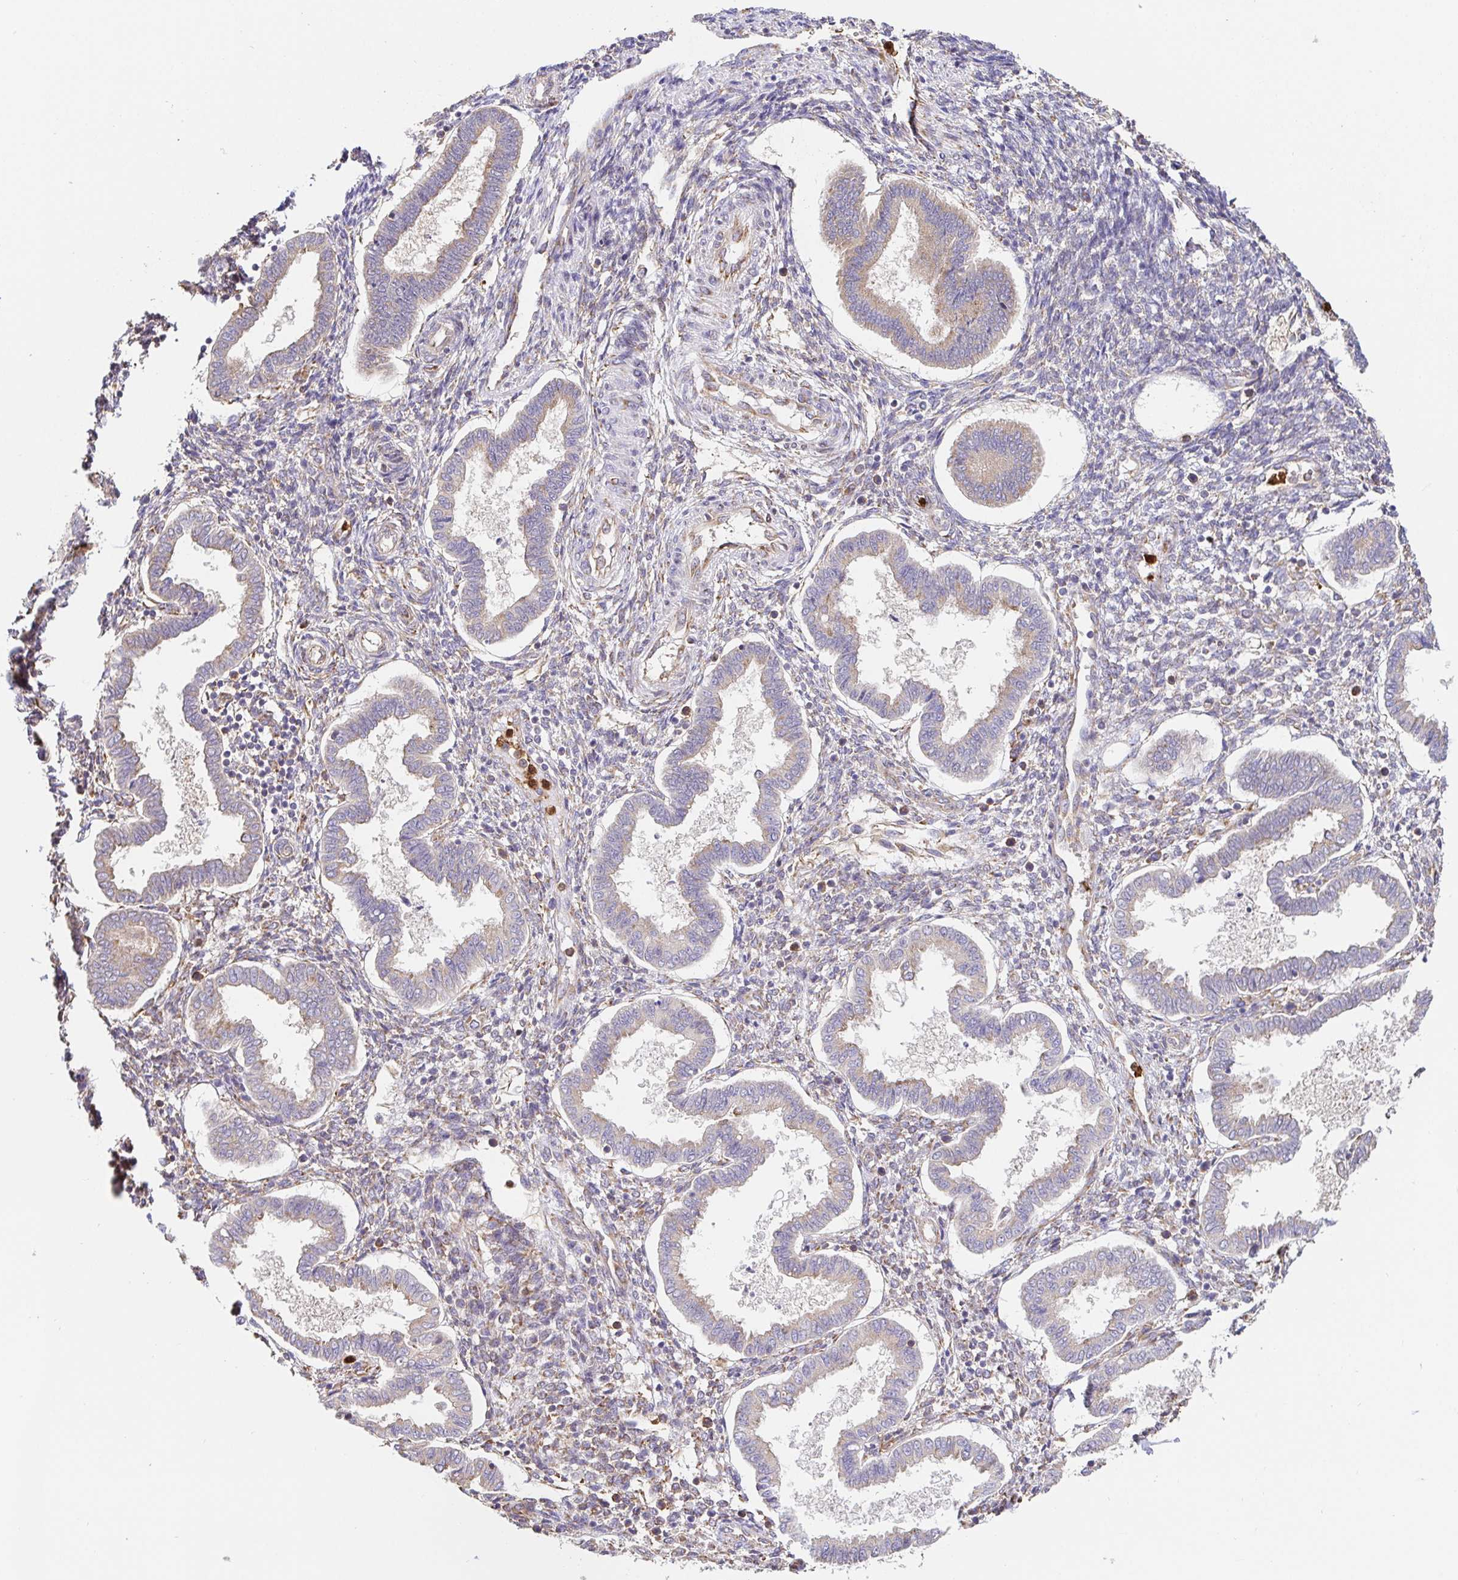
{"staining": {"intensity": "negative", "quantity": "none", "location": "none"}, "tissue": "endometrium", "cell_type": "Cells in endometrial stroma", "image_type": "normal", "snomed": [{"axis": "morphology", "description": "Normal tissue, NOS"}, {"axis": "topography", "description": "Endometrium"}], "caption": "Immunohistochemistry of benign human endometrium reveals no staining in cells in endometrial stroma.", "gene": "PDPK1", "patient": {"sex": "female", "age": 24}}